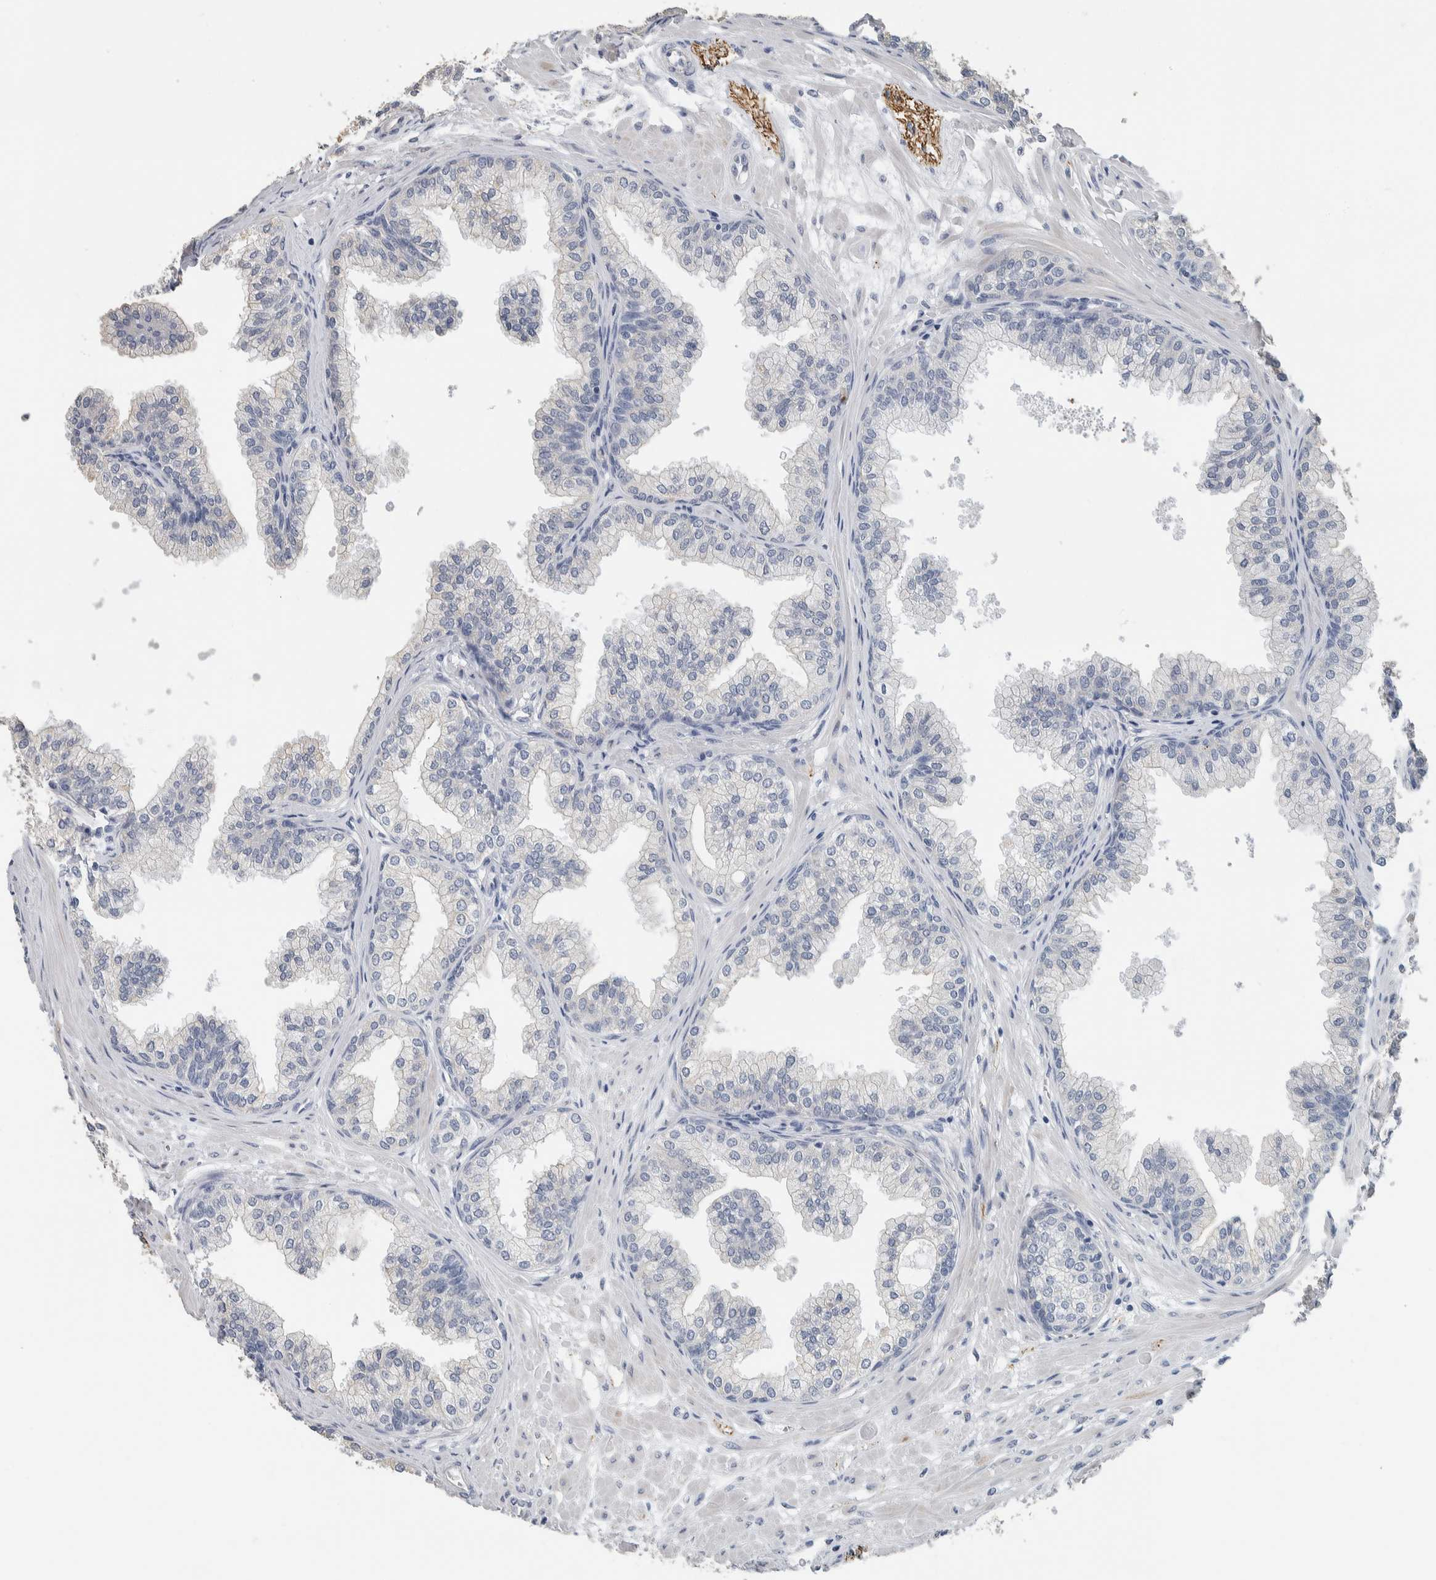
{"staining": {"intensity": "negative", "quantity": "none", "location": "none"}, "tissue": "prostate", "cell_type": "Glandular cells", "image_type": "normal", "snomed": [{"axis": "morphology", "description": "Normal tissue, NOS"}, {"axis": "morphology", "description": "Urothelial carcinoma, Low grade"}, {"axis": "topography", "description": "Urinary bladder"}, {"axis": "topography", "description": "Prostate"}], "caption": "There is no significant positivity in glandular cells of prostate. (DAB immunohistochemistry (IHC) visualized using brightfield microscopy, high magnification).", "gene": "NEFM", "patient": {"sex": "male", "age": 60}}